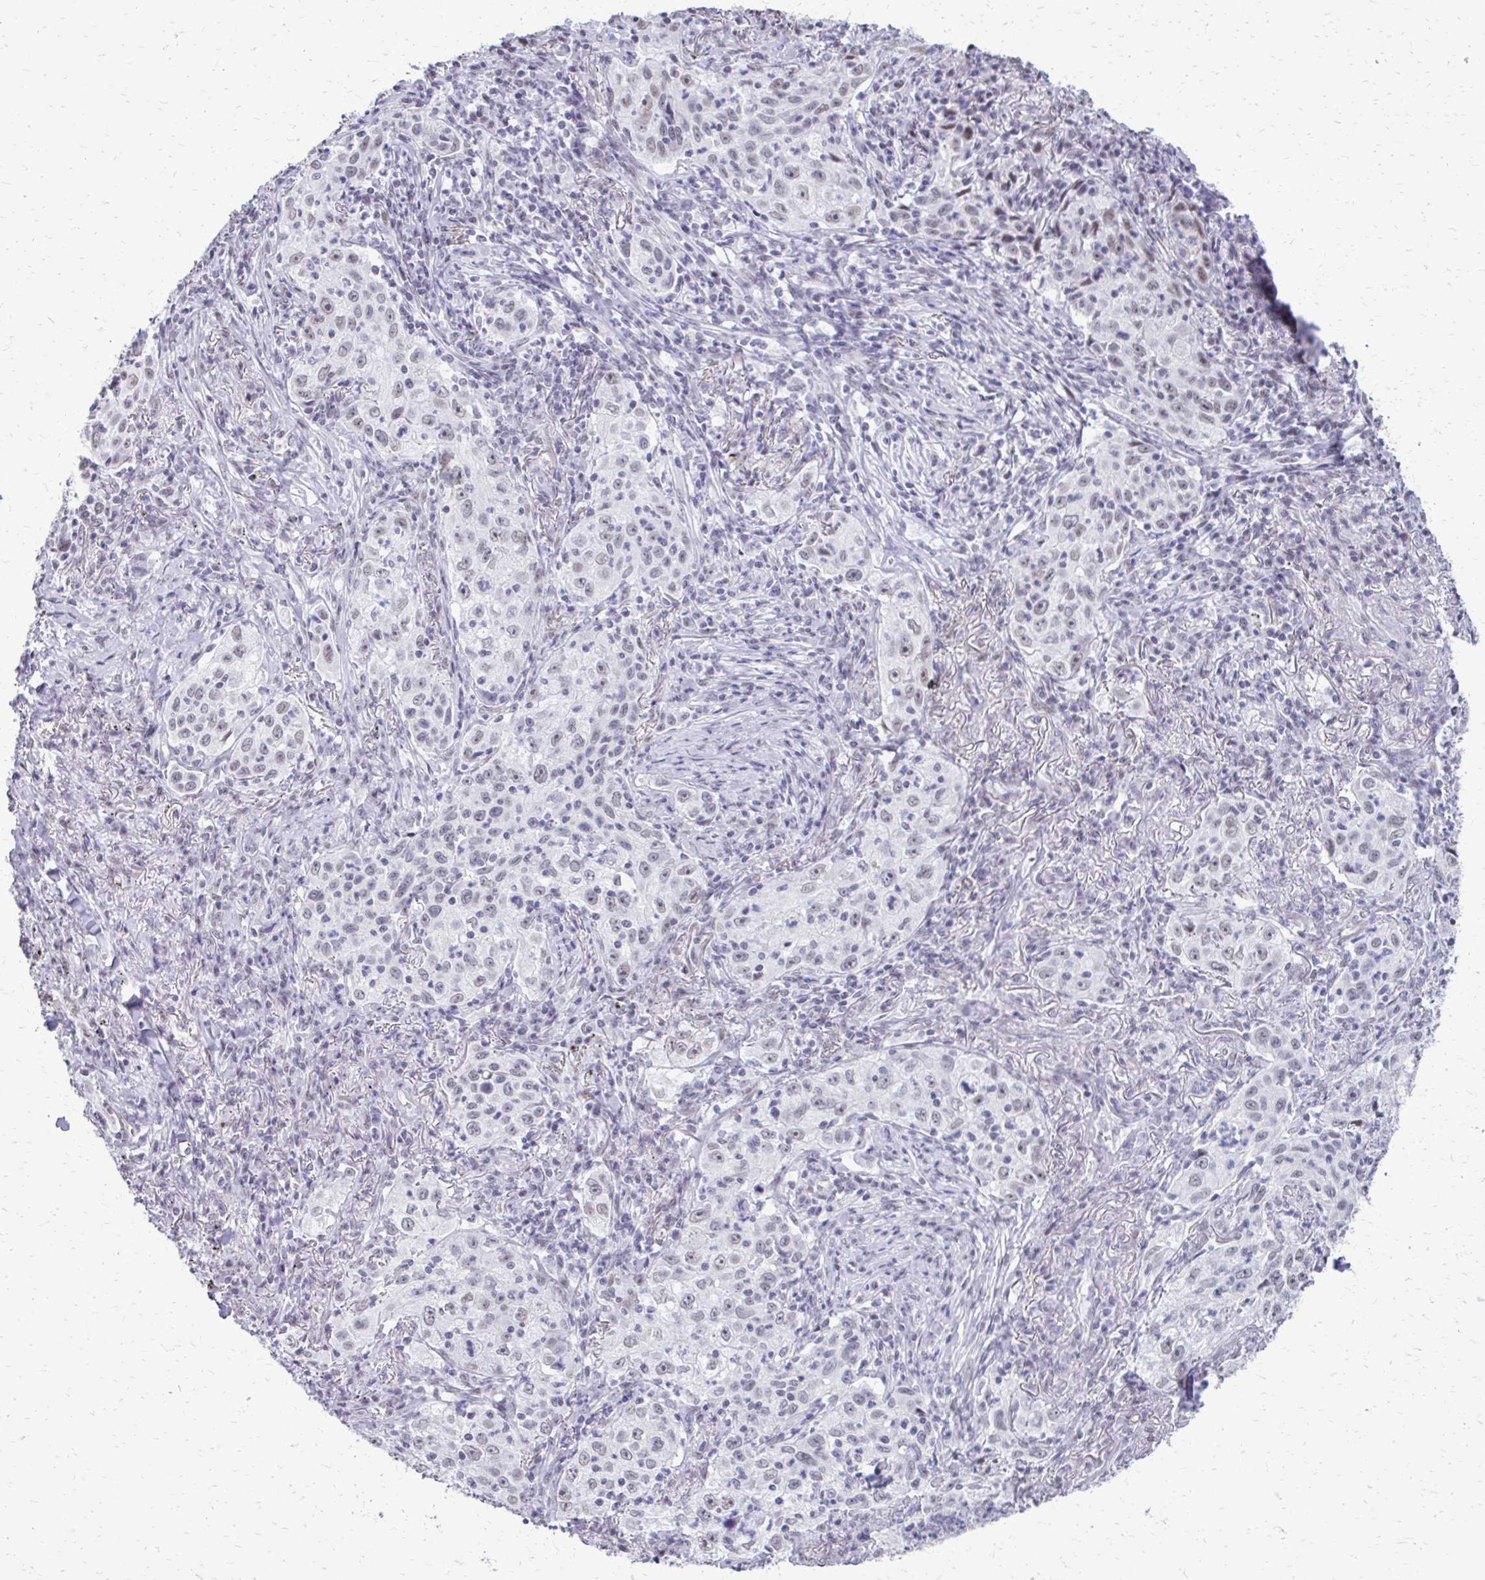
{"staining": {"intensity": "weak", "quantity": "25%-75%", "location": "nuclear"}, "tissue": "lung cancer", "cell_type": "Tumor cells", "image_type": "cancer", "snomed": [{"axis": "morphology", "description": "Squamous cell carcinoma, NOS"}, {"axis": "topography", "description": "Lung"}], "caption": "There is low levels of weak nuclear staining in tumor cells of lung cancer (squamous cell carcinoma), as demonstrated by immunohistochemical staining (brown color).", "gene": "SS18", "patient": {"sex": "male", "age": 71}}